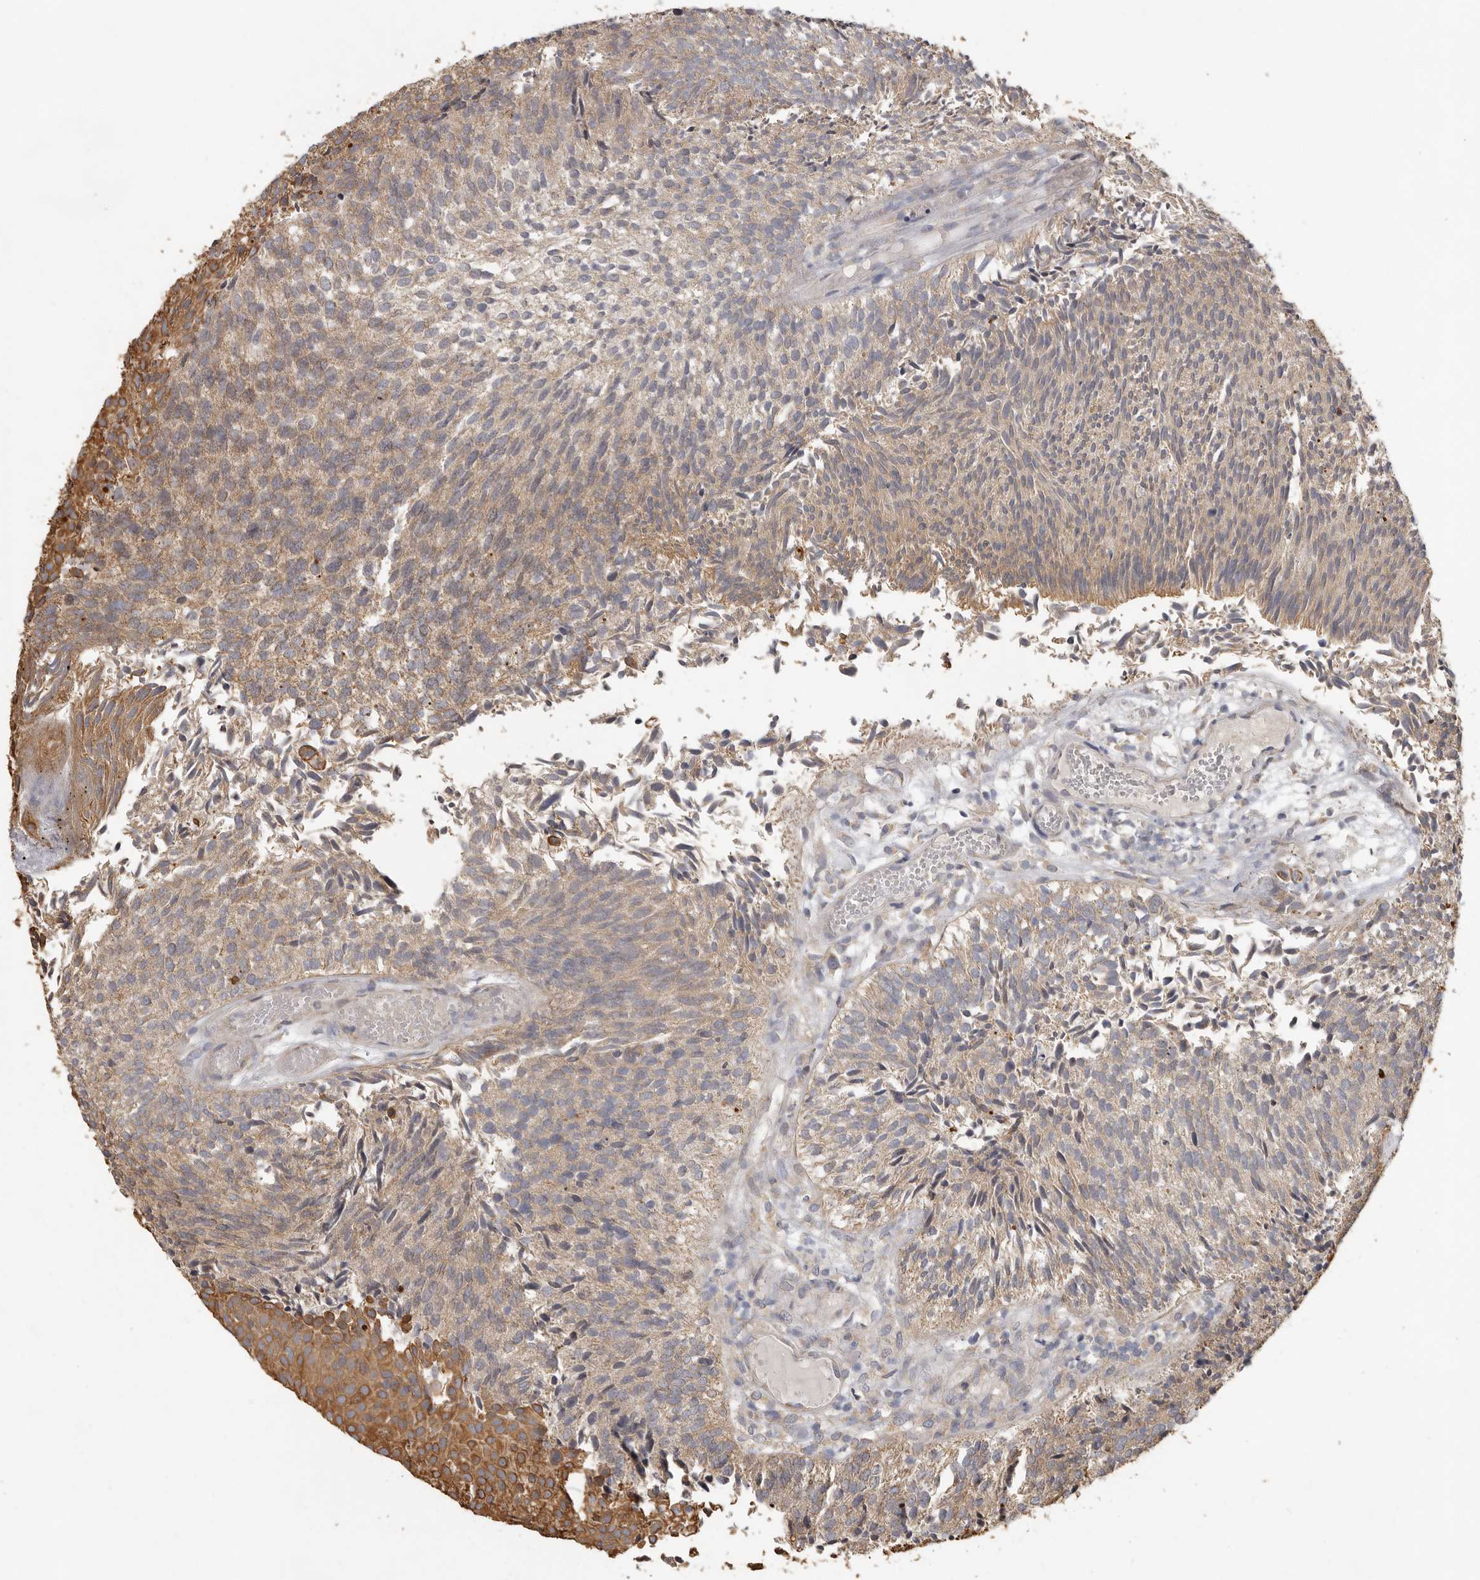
{"staining": {"intensity": "moderate", "quantity": ">75%", "location": "cytoplasmic/membranous"}, "tissue": "urothelial cancer", "cell_type": "Tumor cells", "image_type": "cancer", "snomed": [{"axis": "morphology", "description": "Urothelial carcinoma, Low grade"}, {"axis": "topography", "description": "Urinary bladder"}], "caption": "Human urothelial cancer stained for a protein (brown) shows moderate cytoplasmic/membranous positive staining in approximately >75% of tumor cells.", "gene": "UNK", "patient": {"sex": "male", "age": 86}}